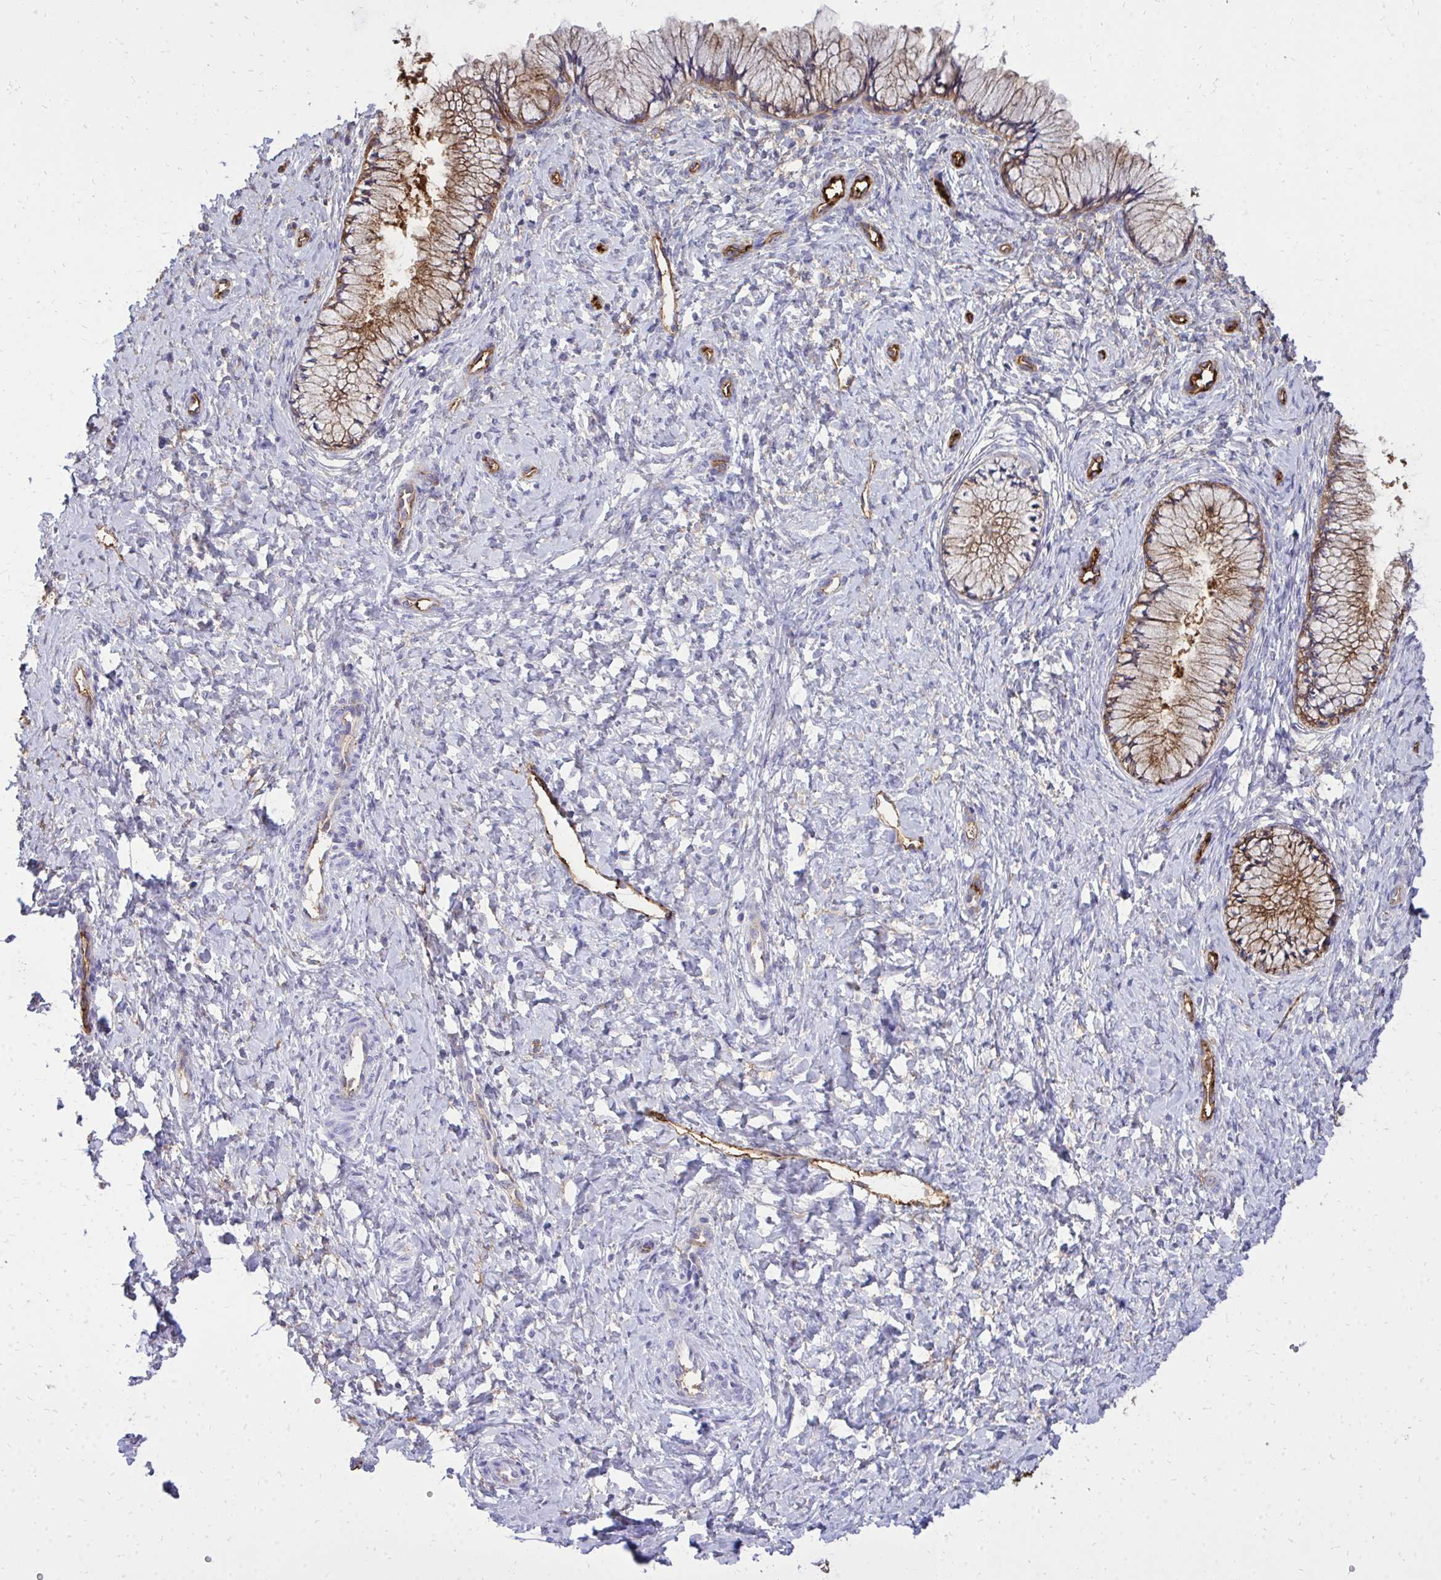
{"staining": {"intensity": "moderate", "quantity": ">75%", "location": "cytoplasmic/membranous"}, "tissue": "cervix", "cell_type": "Glandular cells", "image_type": "normal", "snomed": [{"axis": "morphology", "description": "Normal tissue, NOS"}, {"axis": "topography", "description": "Cervix"}], "caption": "An image of cervix stained for a protein demonstrates moderate cytoplasmic/membranous brown staining in glandular cells. The protein is shown in brown color, while the nuclei are stained blue.", "gene": "MARCKSL1", "patient": {"sex": "female", "age": 37}}